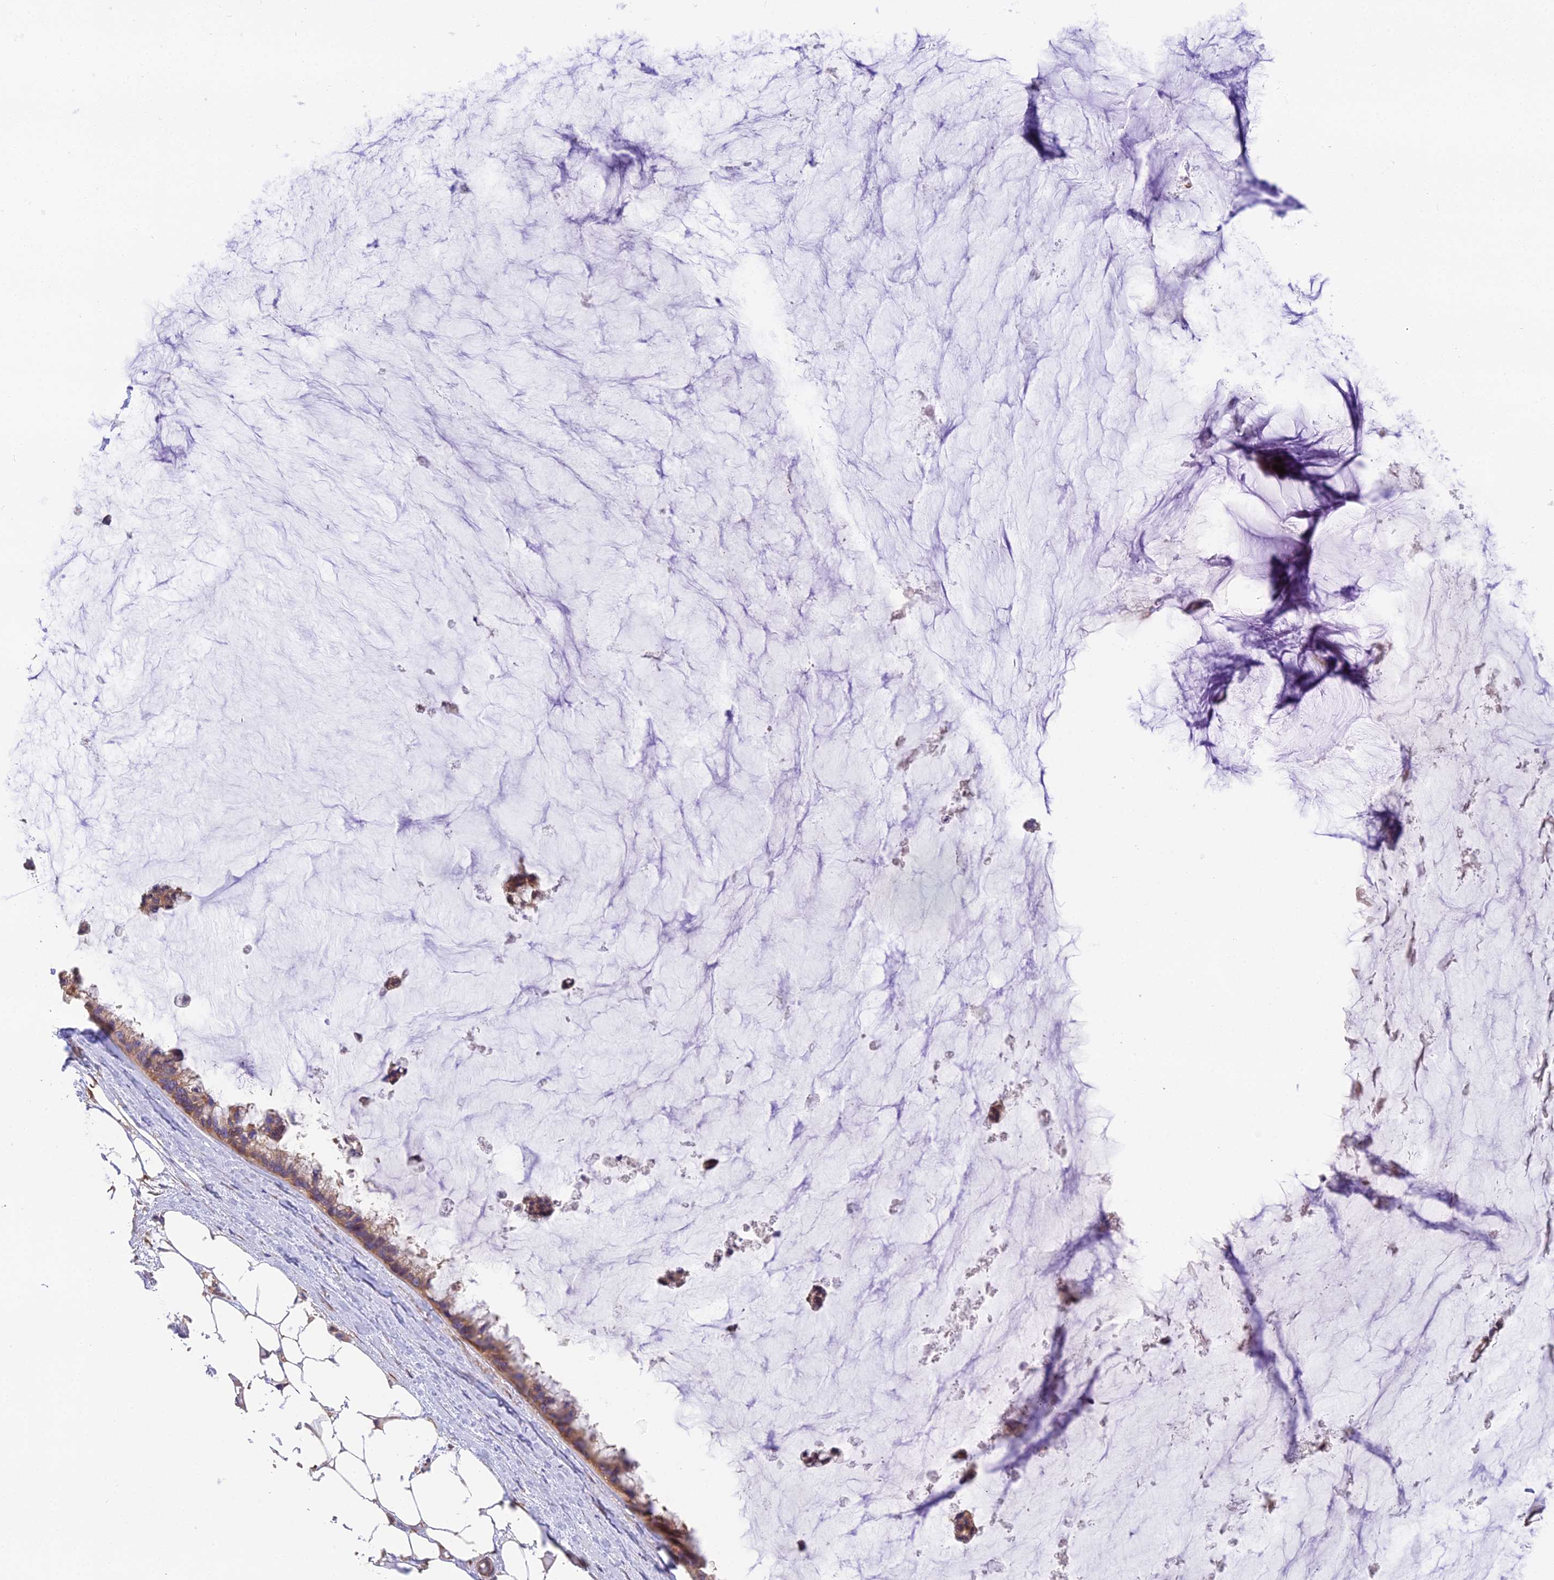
{"staining": {"intensity": "moderate", "quantity": ">75%", "location": "cytoplasmic/membranous"}, "tissue": "ovarian cancer", "cell_type": "Tumor cells", "image_type": "cancer", "snomed": [{"axis": "morphology", "description": "Cystadenocarcinoma, mucinous, NOS"}, {"axis": "topography", "description": "Ovary"}], "caption": "This is an image of IHC staining of ovarian cancer, which shows moderate positivity in the cytoplasmic/membranous of tumor cells.", "gene": "BLOC1S4", "patient": {"sex": "female", "age": 39}}